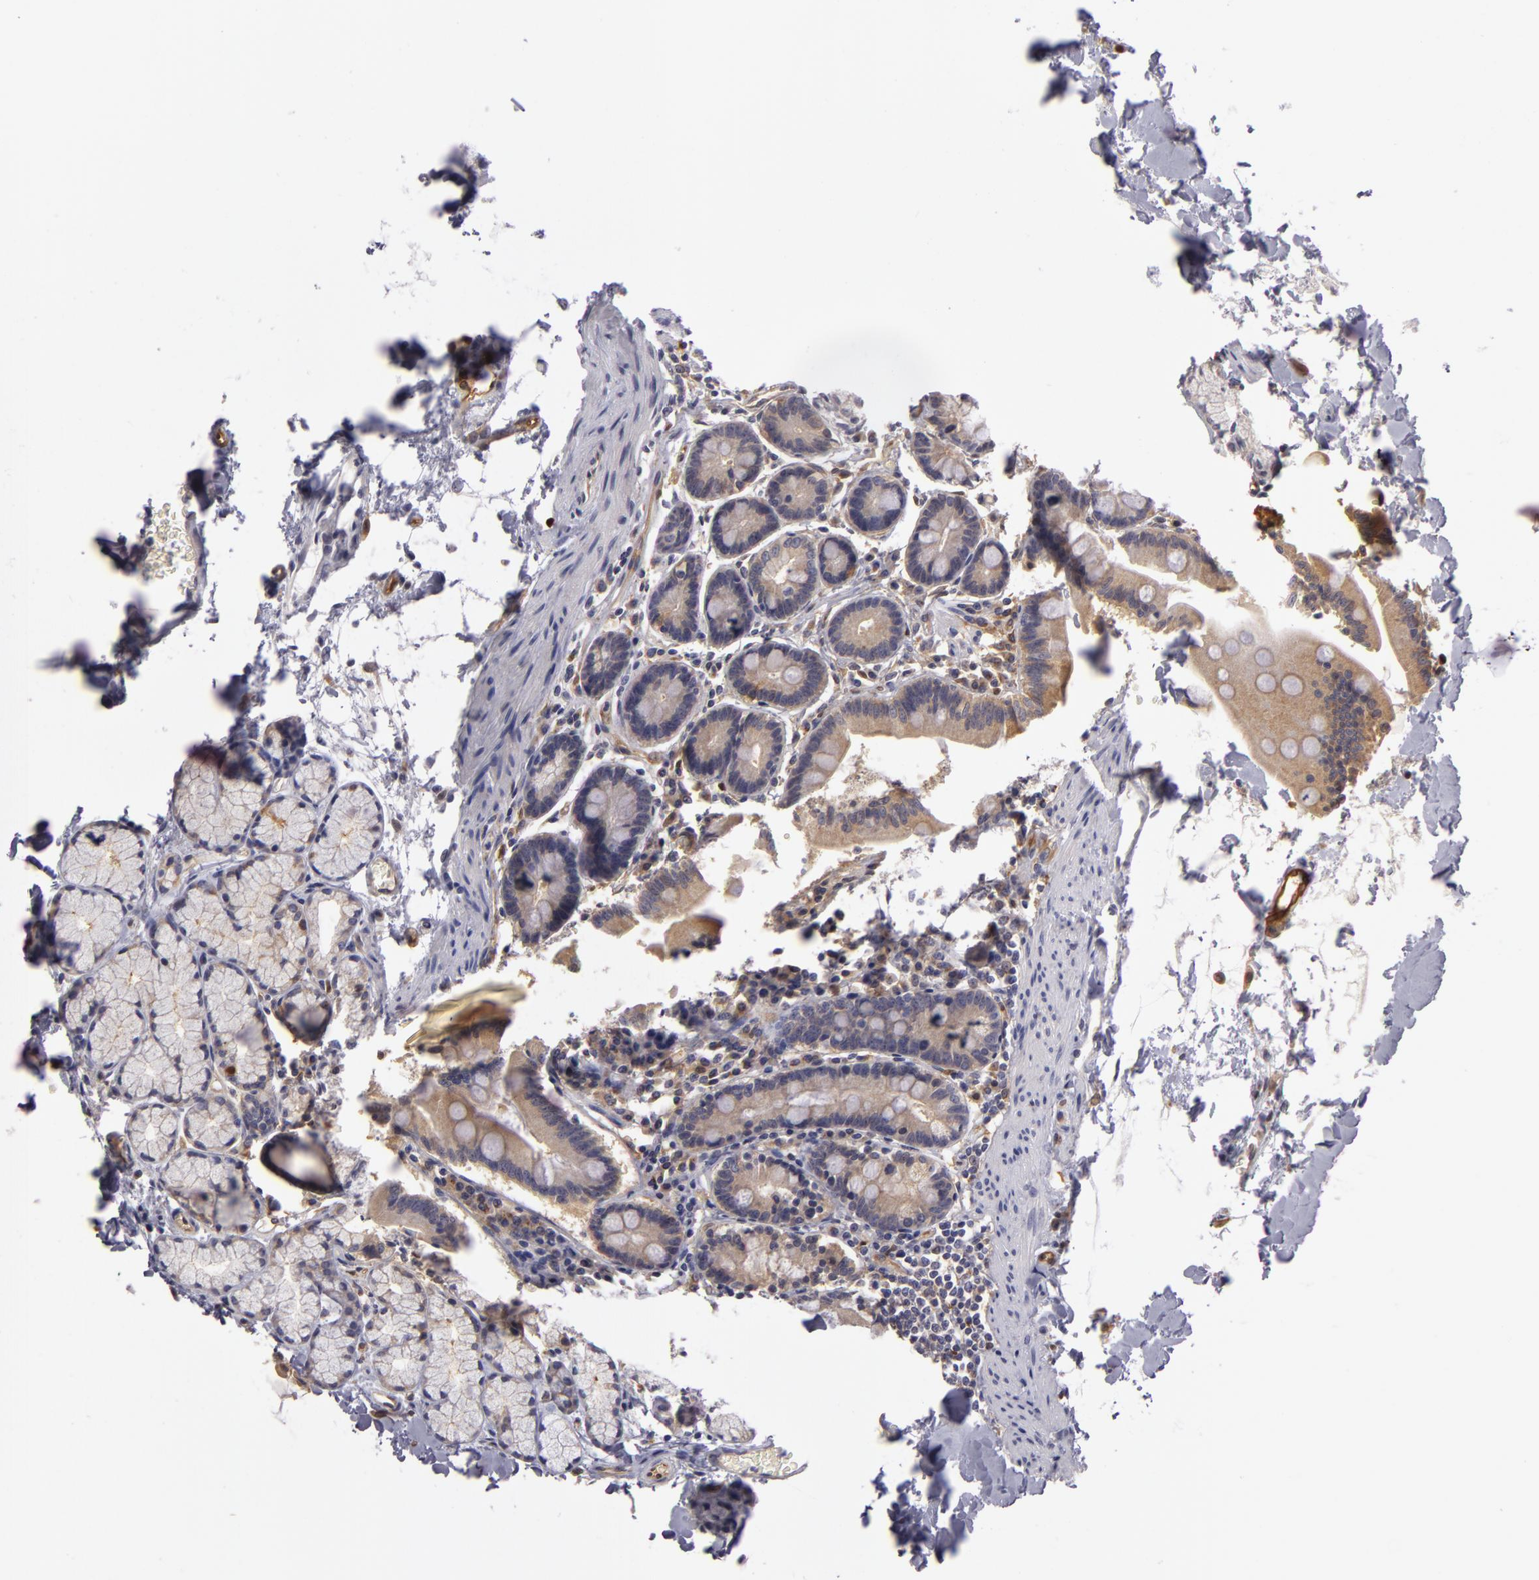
{"staining": {"intensity": "weak", "quantity": ">75%", "location": "cytoplasmic/membranous"}, "tissue": "duodenum", "cell_type": "Glandular cells", "image_type": "normal", "snomed": [{"axis": "morphology", "description": "Normal tissue, NOS"}, {"axis": "topography", "description": "Duodenum"}], "caption": "This photomicrograph displays normal duodenum stained with IHC to label a protein in brown. The cytoplasmic/membranous of glandular cells show weak positivity for the protein. Nuclei are counter-stained blue.", "gene": "ZNF229", "patient": {"sex": "female", "age": 77}}